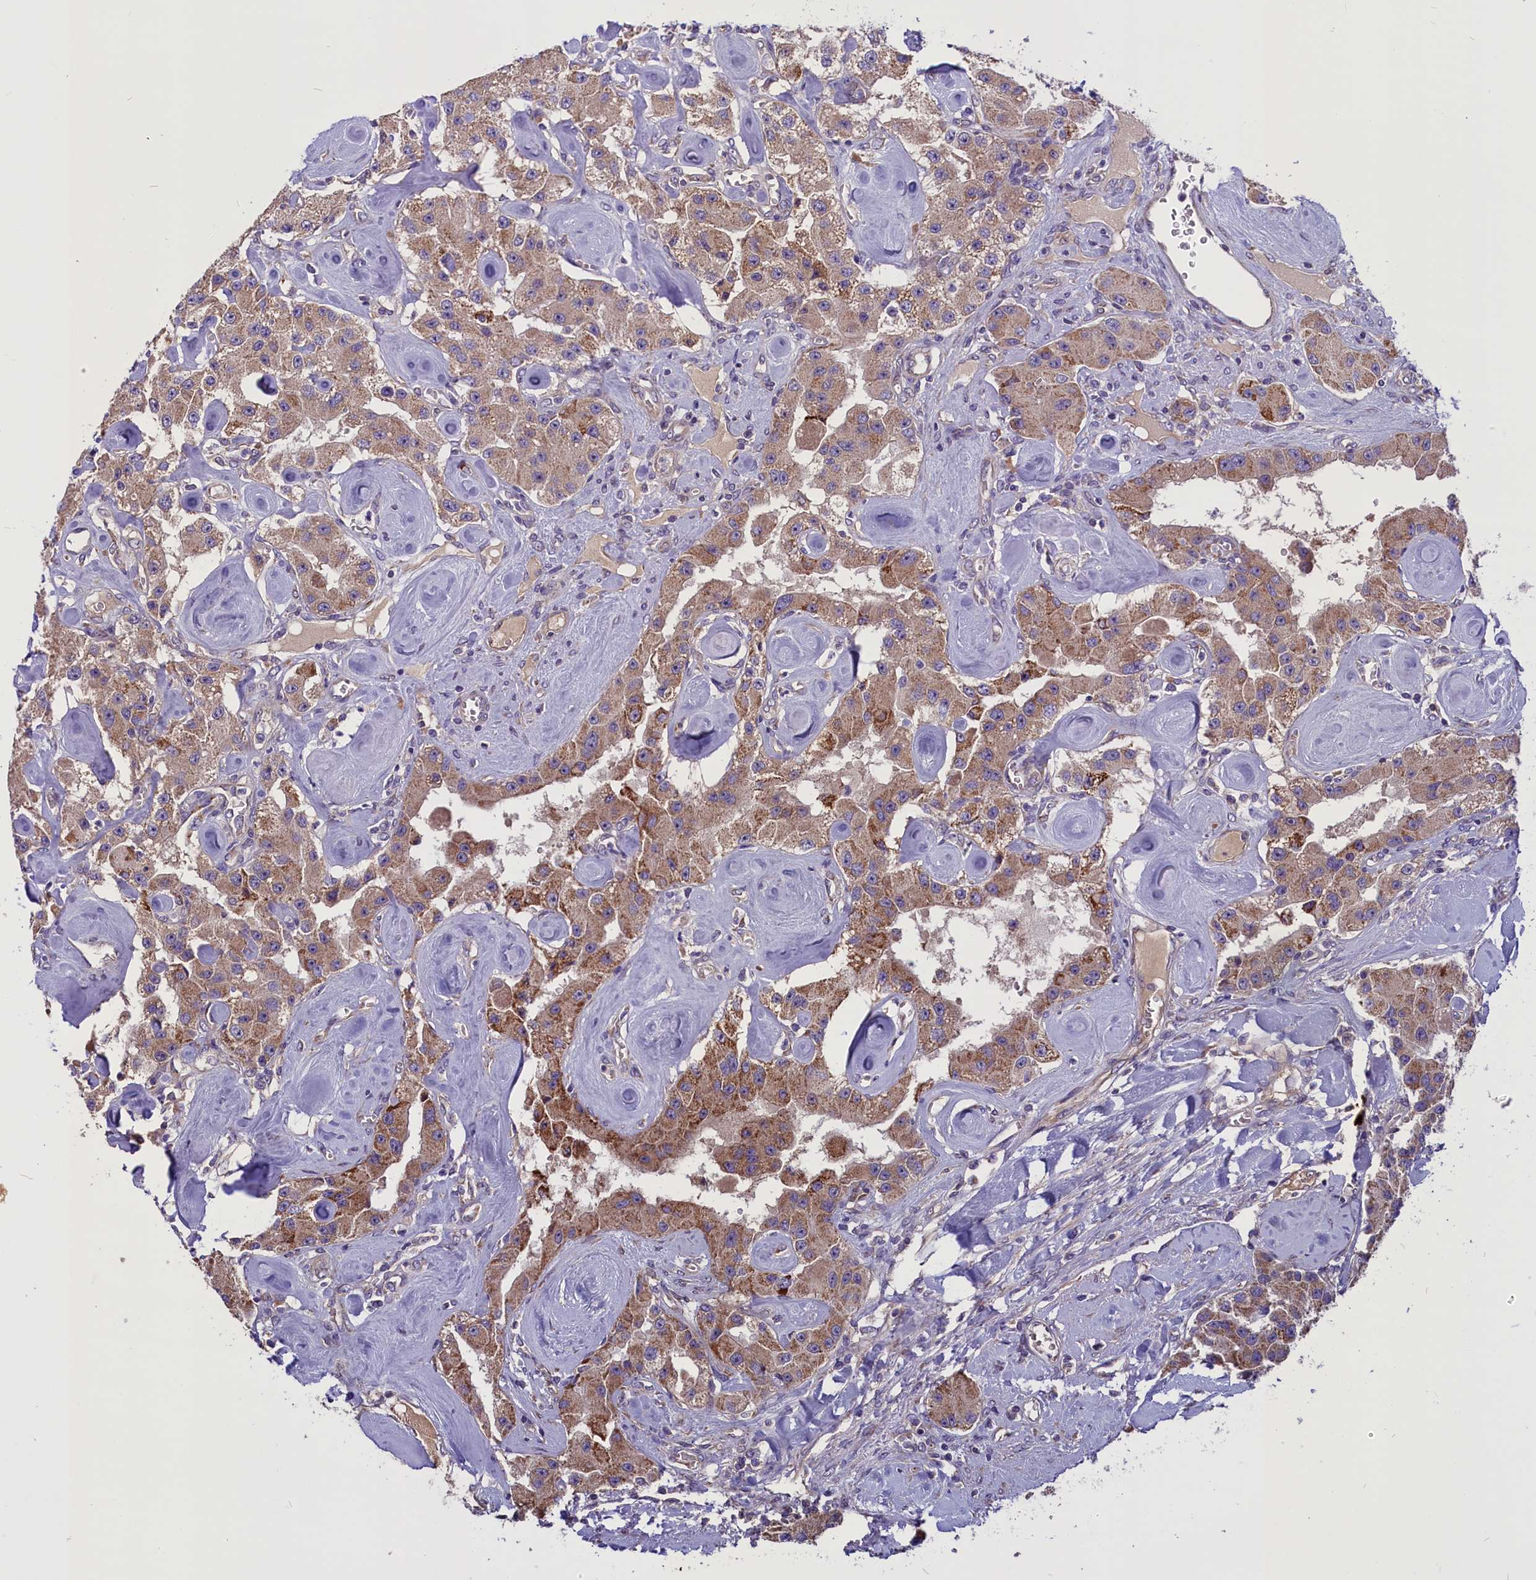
{"staining": {"intensity": "moderate", "quantity": ">75%", "location": "cytoplasmic/membranous"}, "tissue": "carcinoid", "cell_type": "Tumor cells", "image_type": "cancer", "snomed": [{"axis": "morphology", "description": "Carcinoid, malignant, NOS"}, {"axis": "topography", "description": "Pancreas"}], "caption": "A brown stain labels moderate cytoplasmic/membranous expression of a protein in human carcinoid (malignant) tumor cells.", "gene": "FRY", "patient": {"sex": "male", "age": 41}}